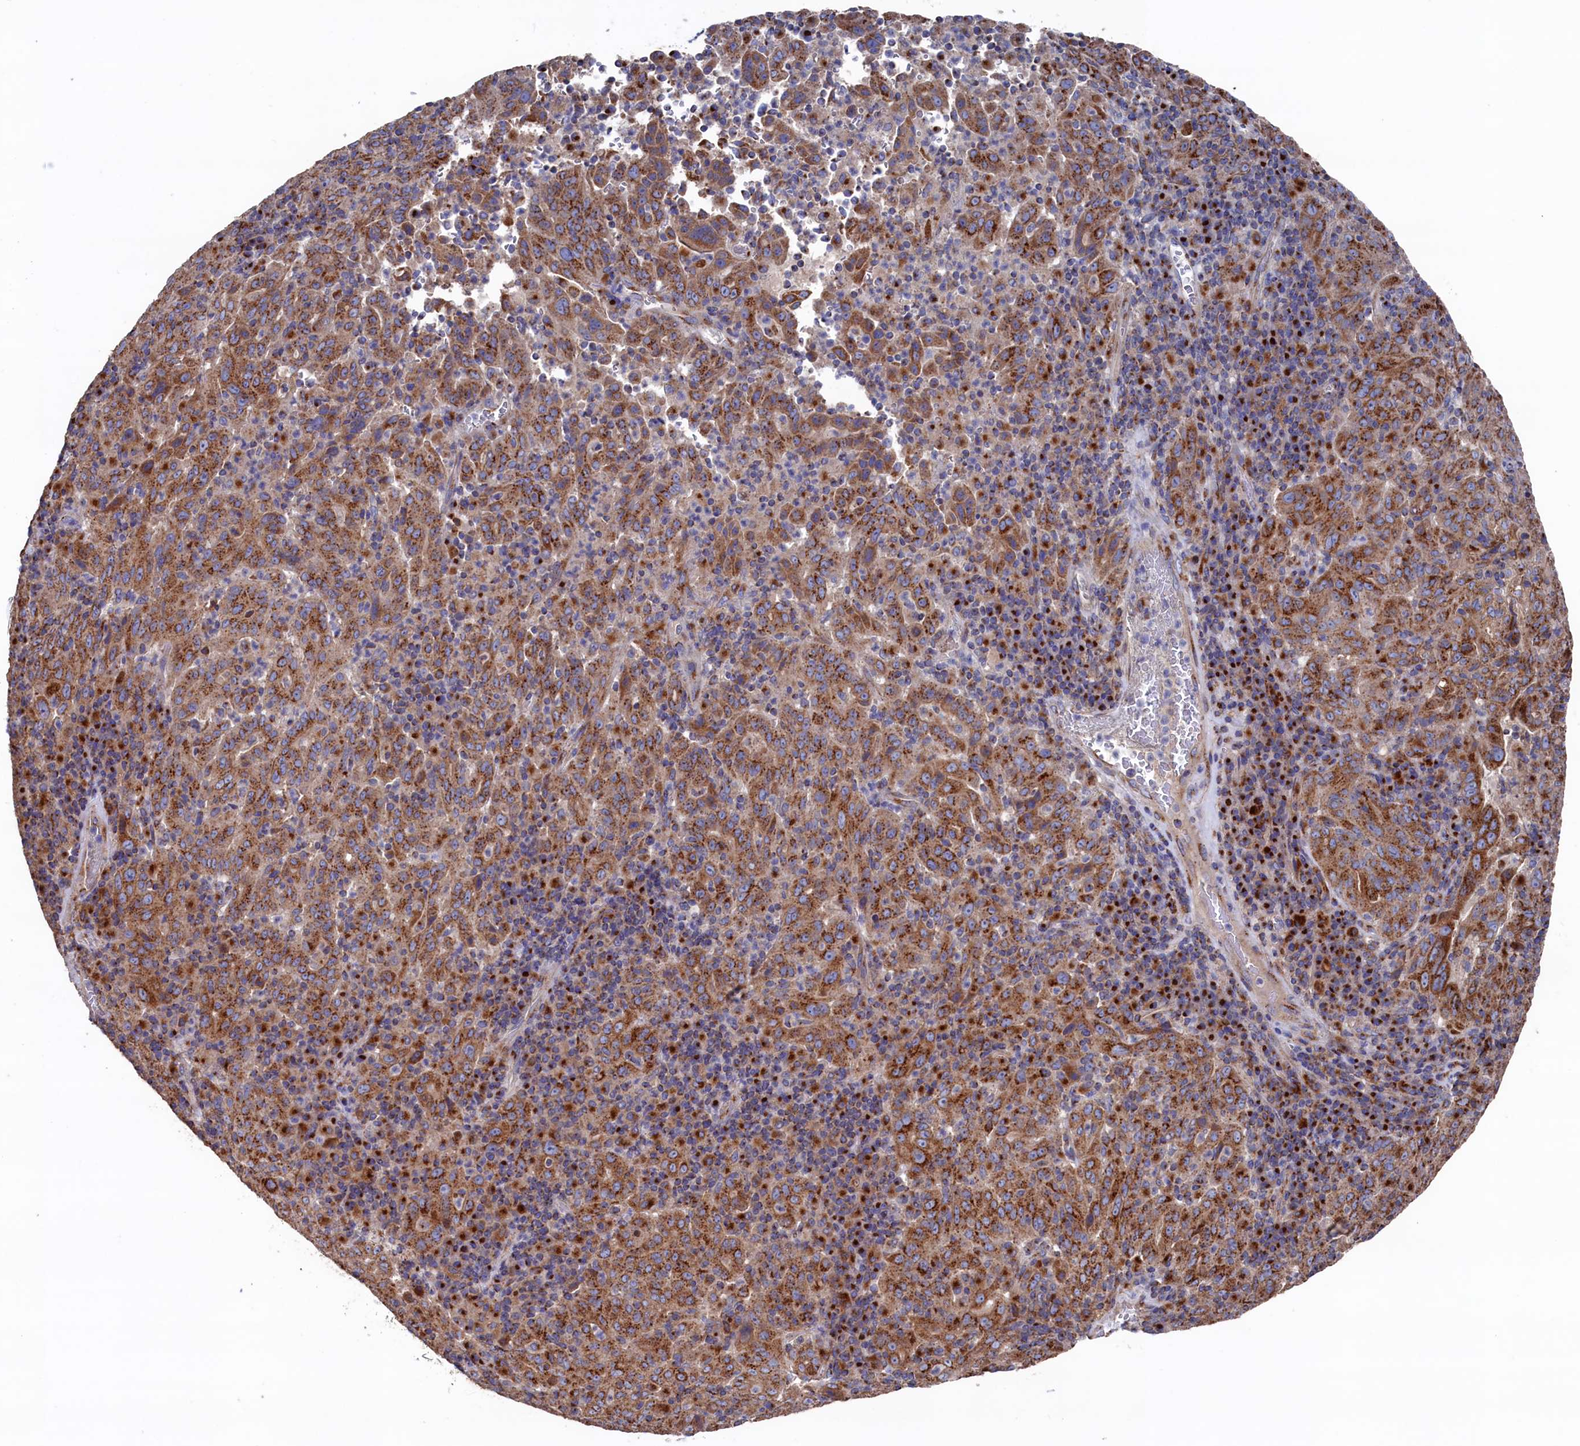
{"staining": {"intensity": "strong", "quantity": ">75%", "location": "cytoplasmic/membranous"}, "tissue": "pancreatic cancer", "cell_type": "Tumor cells", "image_type": "cancer", "snomed": [{"axis": "morphology", "description": "Adenocarcinoma, NOS"}, {"axis": "topography", "description": "Pancreas"}], "caption": "Protein staining of pancreatic cancer tissue demonstrates strong cytoplasmic/membranous staining in about >75% of tumor cells.", "gene": "PRRC1", "patient": {"sex": "male", "age": 63}}